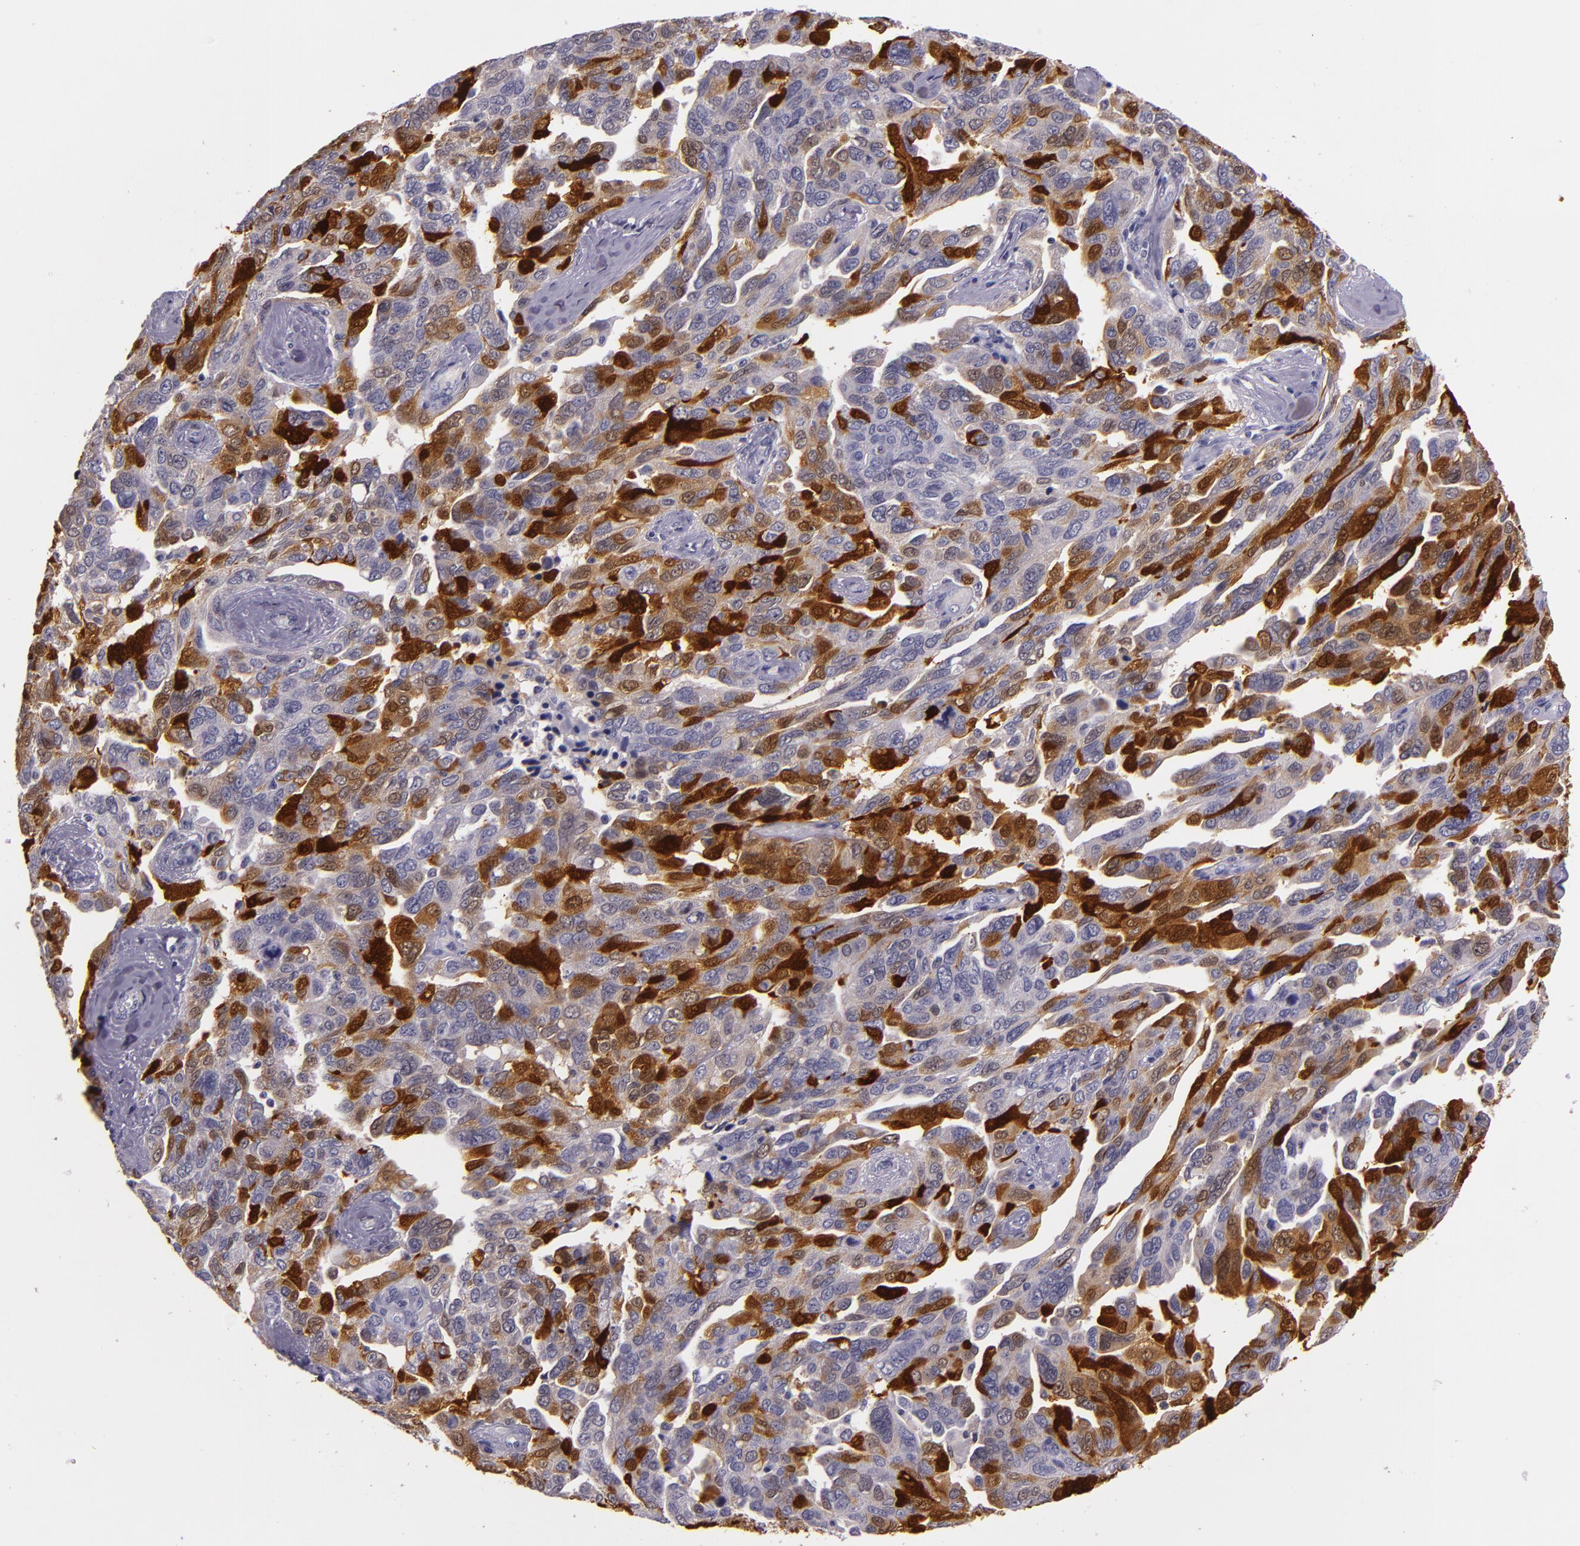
{"staining": {"intensity": "strong", "quantity": "25%-75%", "location": "cytoplasmic/membranous,nuclear"}, "tissue": "ovarian cancer", "cell_type": "Tumor cells", "image_type": "cancer", "snomed": [{"axis": "morphology", "description": "Cystadenocarcinoma, serous, NOS"}, {"axis": "topography", "description": "Ovary"}], "caption": "DAB (3,3'-diaminobenzidine) immunohistochemical staining of human serous cystadenocarcinoma (ovarian) shows strong cytoplasmic/membranous and nuclear protein staining in about 25%-75% of tumor cells.", "gene": "MT1A", "patient": {"sex": "female", "age": 64}}